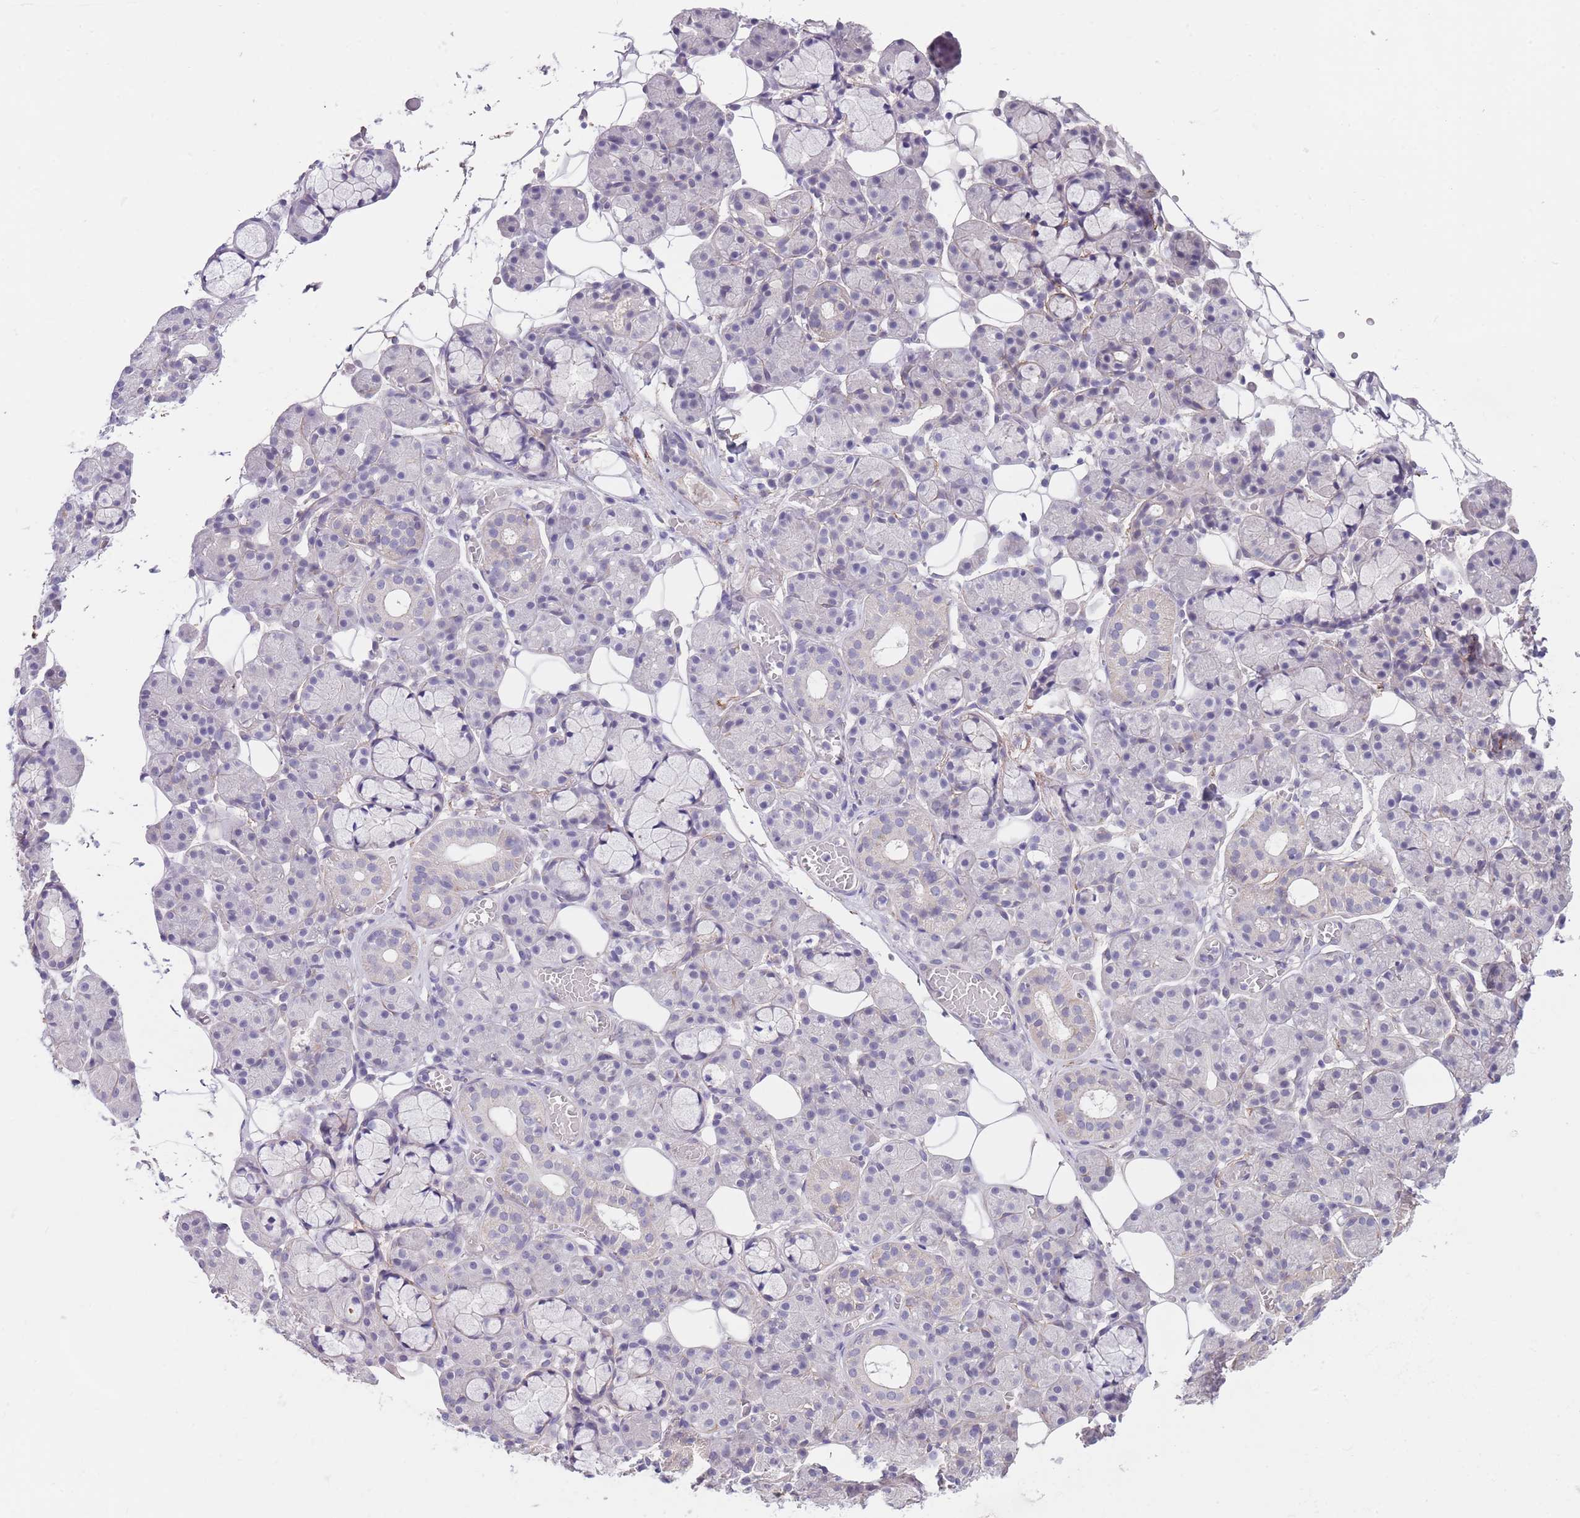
{"staining": {"intensity": "negative", "quantity": "none", "location": "none"}, "tissue": "salivary gland", "cell_type": "Glandular cells", "image_type": "normal", "snomed": [{"axis": "morphology", "description": "Normal tissue, NOS"}, {"axis": "topography", "description": "Salivary gland"}], "caption": "This is an immunohistochemistry image of benign human salivary gland. There is no expression in glandular cells.", "gene": "RNF169", "patient": {"sex": "male", "age": 63}}